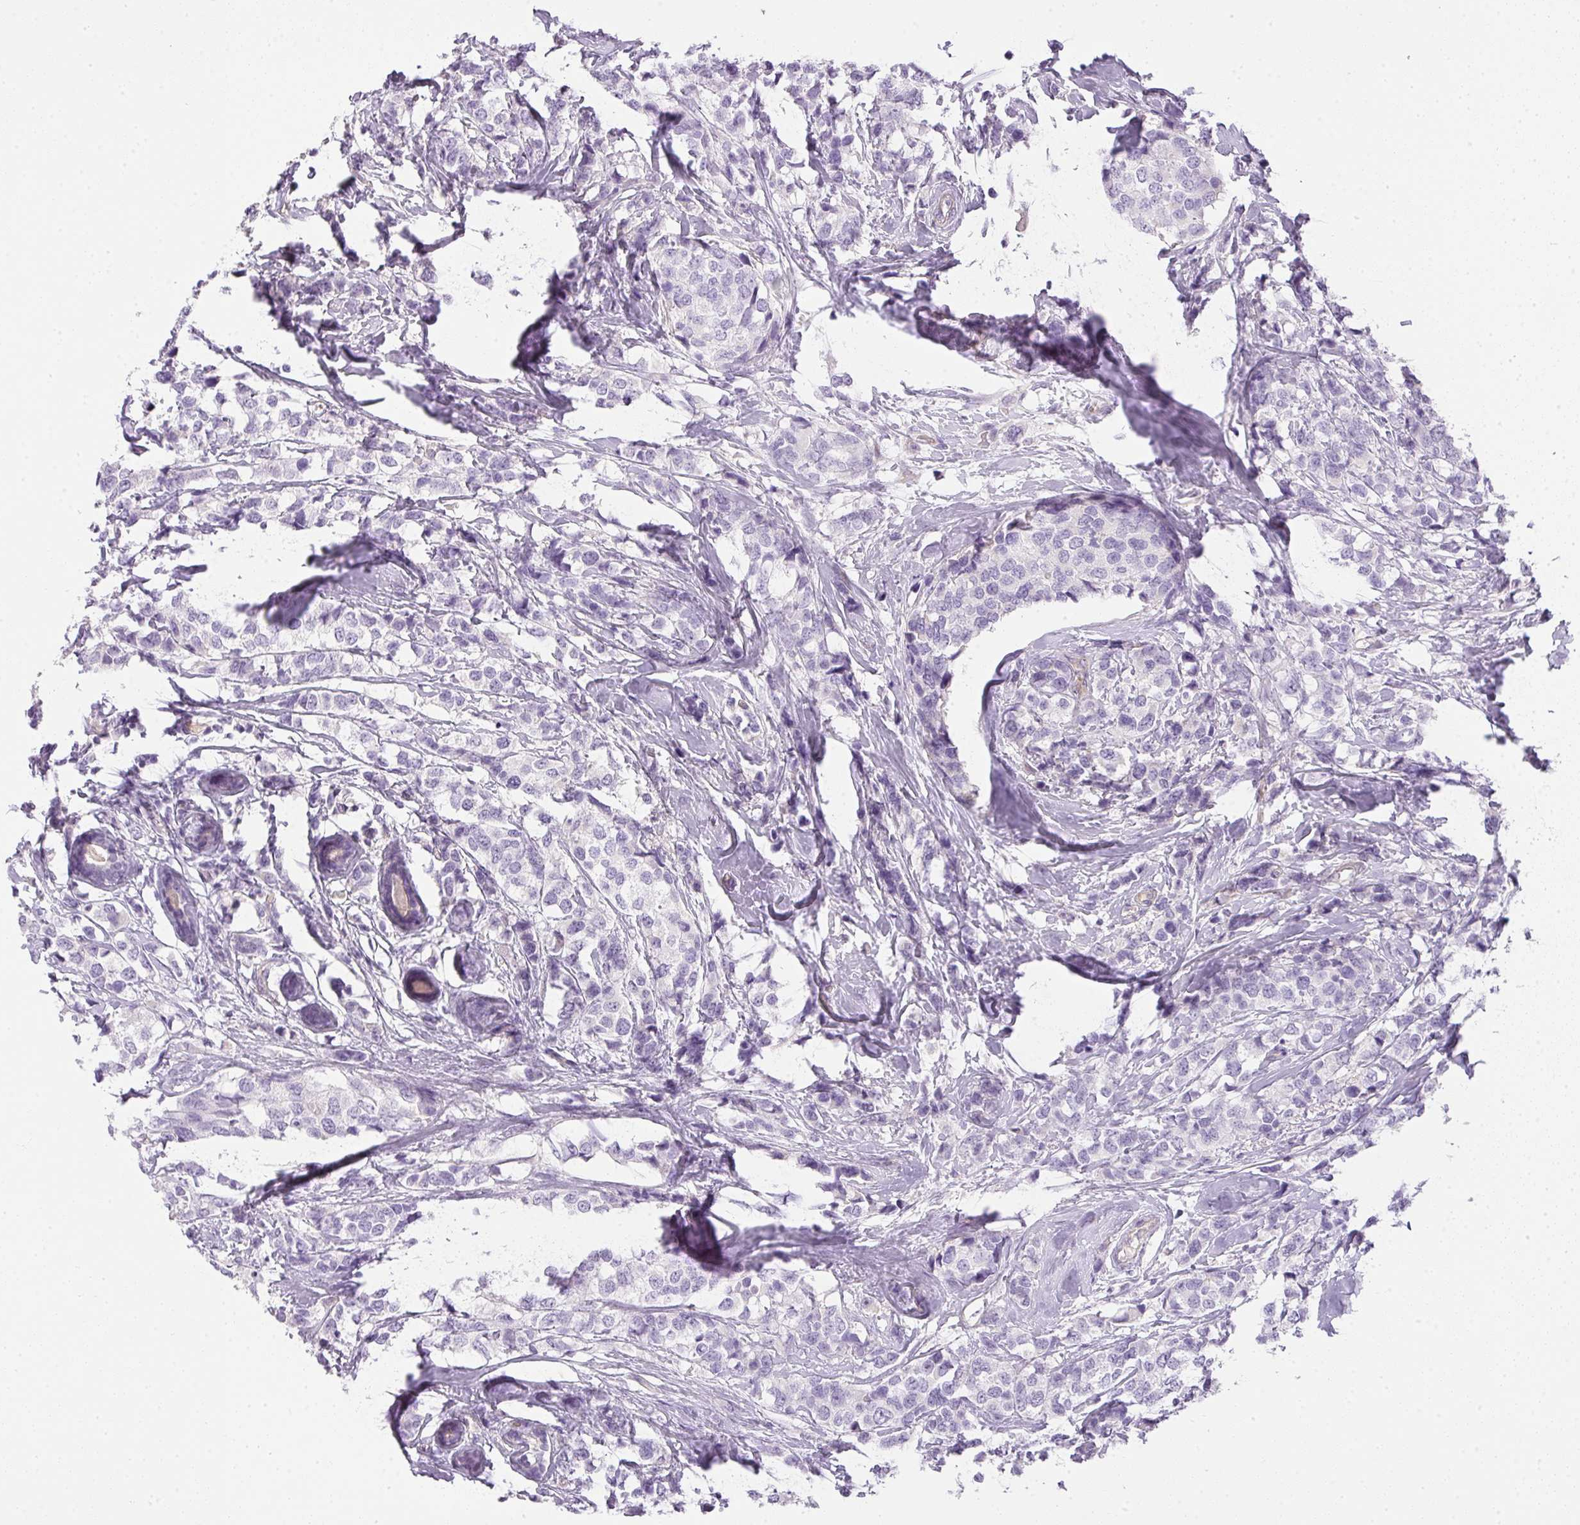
{"staining": {"intensity": "negative", "quantity": "none", "location": "none"}, "tissue": "breast cancer", "cell_type": "Tumor cells", "image_type": "cancer", "snomed": [{"axis": "morphology", "description": "Lobular carcinoma"}, {"axis": "topography", "description": "Breast"}], "caption": "Immunohistochemistry (IHC) image of lobular carcinoma (breast) stained for a protein (brown), which displays no expression in tumor cells.", "gene": "RAX2", "patient": {"sex": "female", "age": 59}}